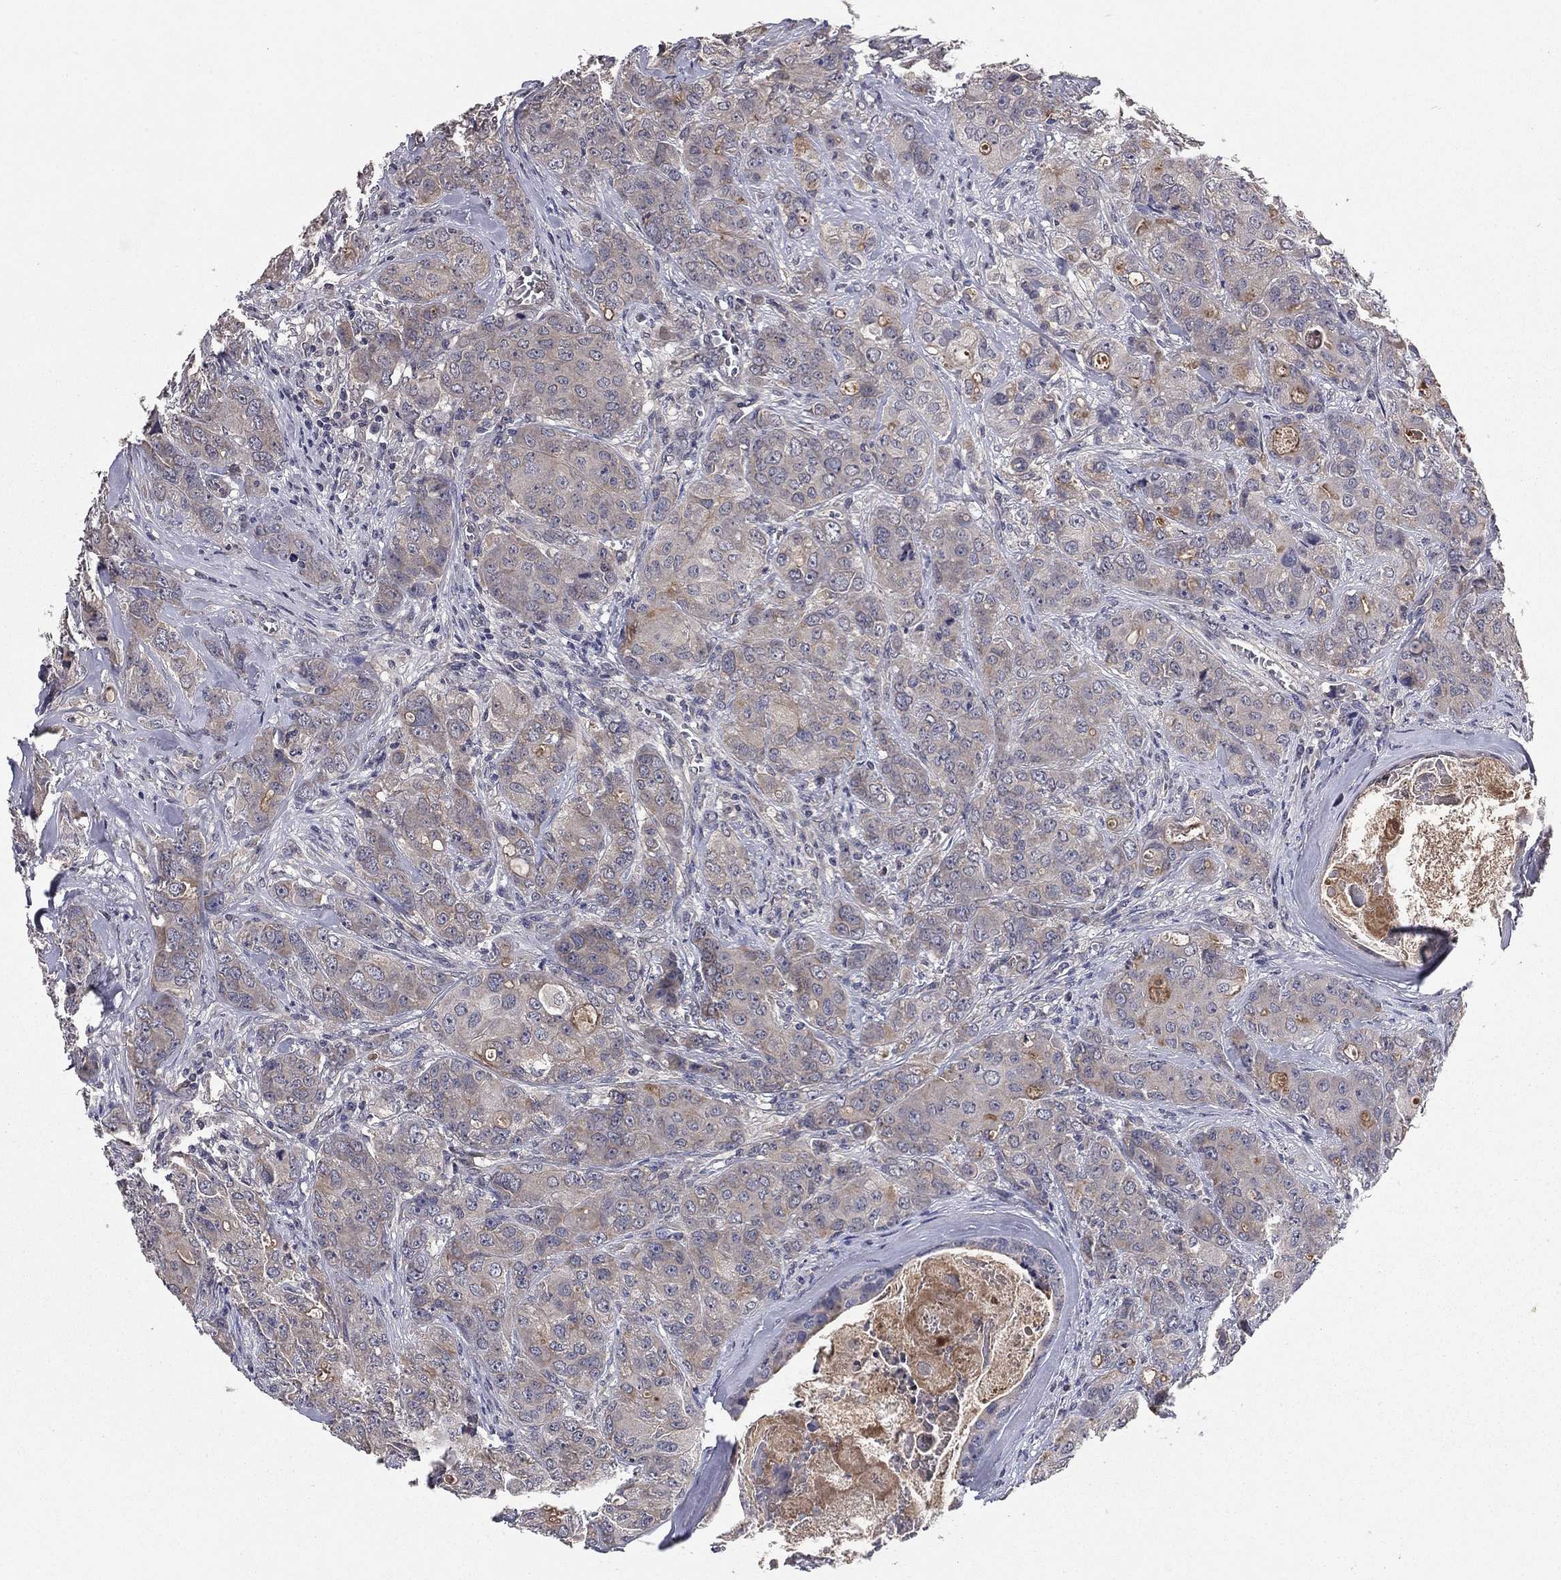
{"staining": {"intensity": "moderate", "quantity": "<25%", "location": "cytoplasmic/membranous"}, "tissue": "breast cancer", "cell_type": "Tumor cells", "image_type": "cancer", "snomed": [{"axis": "morphology", "description": "Duct carcinoma"}, {"axis": "topography", "description": "Breast"}], "caption": "Protein expression by immunohistochemistry exhibits moderate cytoplasmic/membranous staining in about <25% of tumor cells in breast cancer.", "gene": "PROS1", "patient": {"sex": "female", "age": 43}}